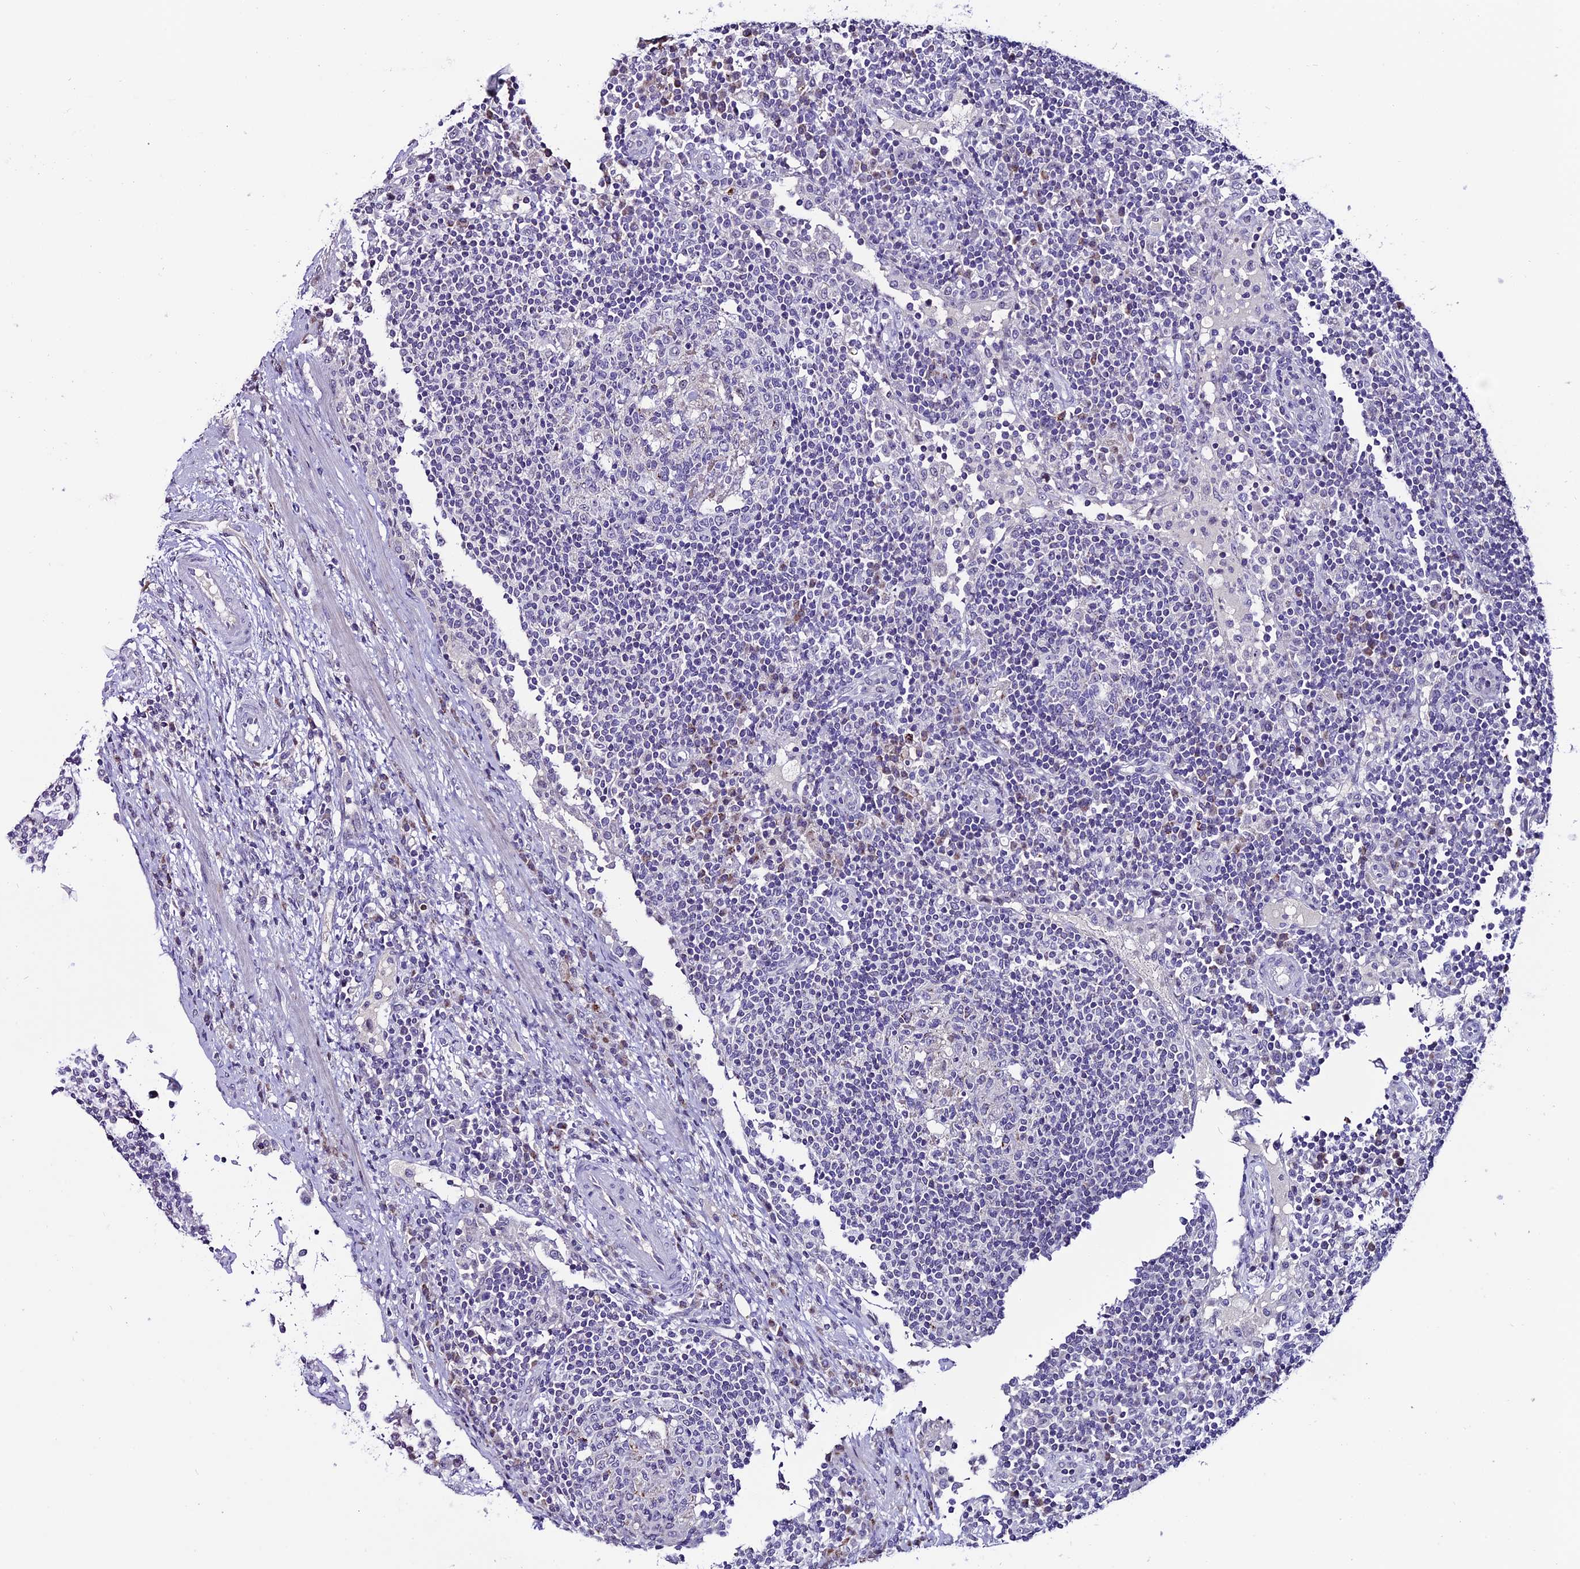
{"staining": {"intensity": "negative", "quantity": "none", "location": "none"}, "tissue": "lymph node", "cell_type": "Germinal center cells", "image_type": "normal", "snomed": [{"axis": "morphology", "description": "Normal tissue, NOS"}, {"axis": "topography", "description": "Lymph node"}], "caption": "Germinal center cells are negative for brown protein staining in normal lymph node. Brightfield microscopy of IHC stained with DAB (3,3'-diaminobenzidine) (brown) and hematoxylin (blue), captured at high magnification.", "gene": "SLC10A1", "patient": {"sex": "female", "age": 53}}